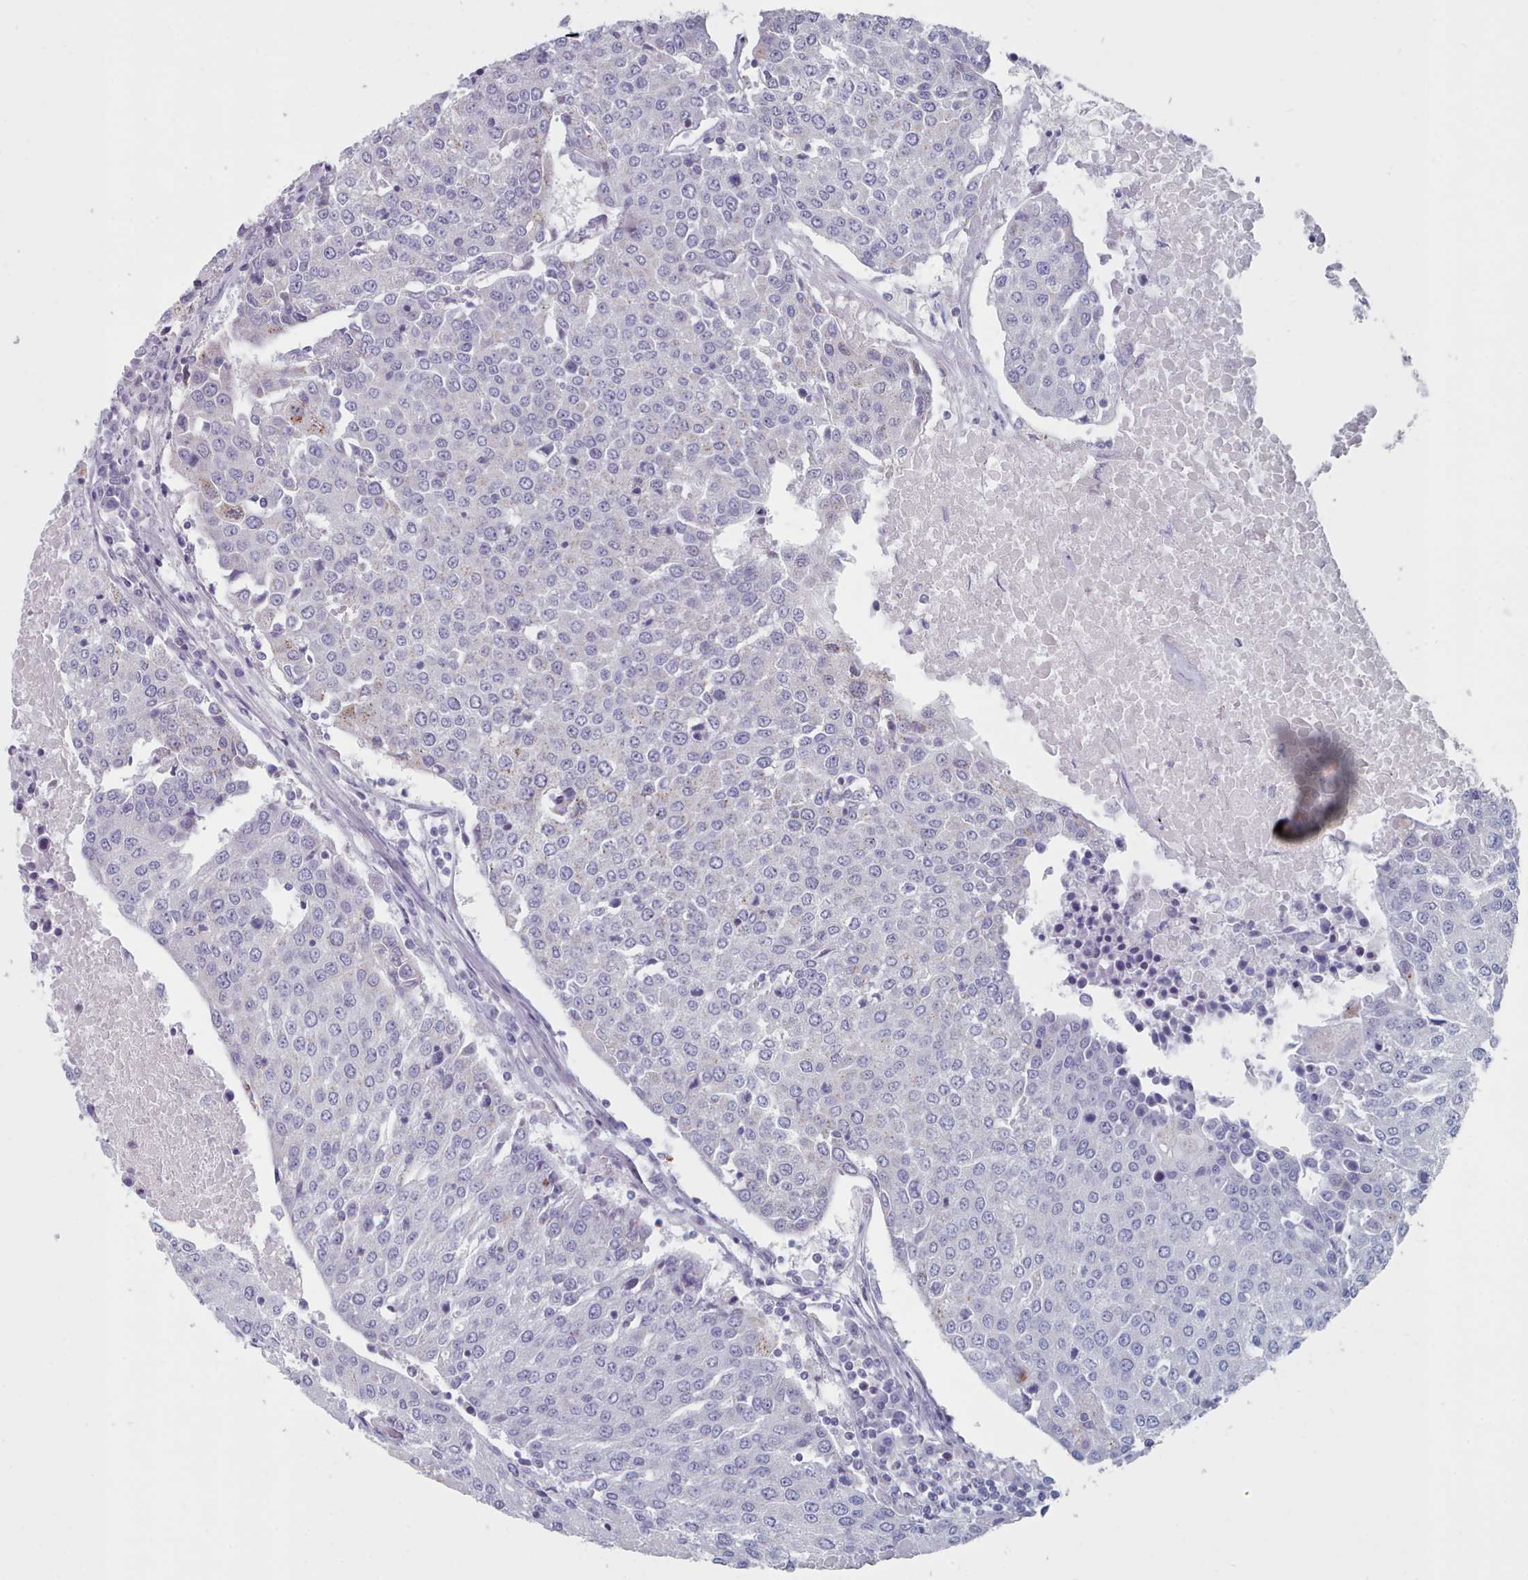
{"staining": {"intensity": "negative", "quantity": "none", "location": "none"}, "tissue": "urothelial cancer", "cell_type": "Tumor cells", "image_type": "cancer", "snomed": [{"axis": "morphology", "description": "Urothelial carcinoma, High grade"}, {"axis": "topography", "description": "Urinary bladder"}], "caption": "Tumor cells show no significant staining in urothelial carcinoma (high-grade).", "gene": "FAM170B", "patient": {"sex": "female", "age": 85}}